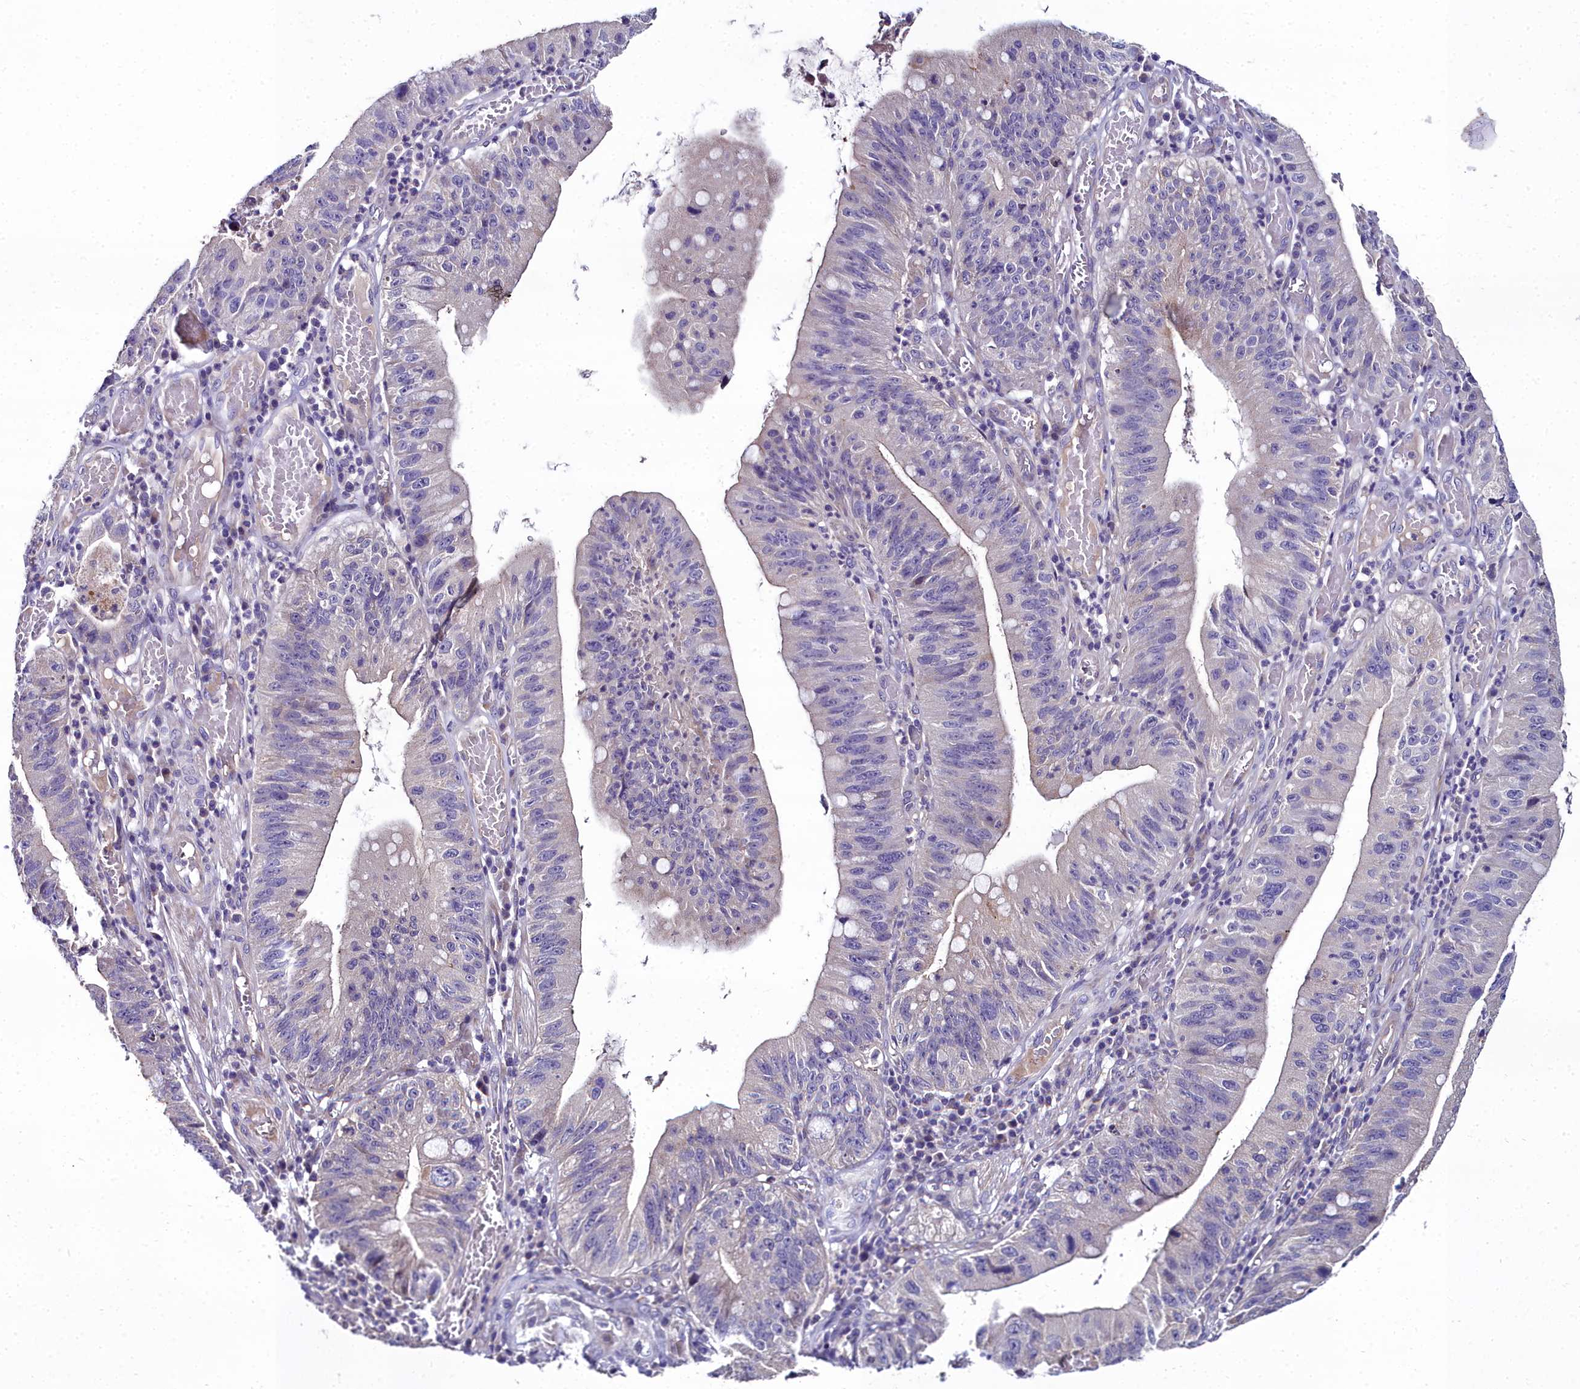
{"staining": {"intensity": "negative", "quantity": "none", "location": "none"}, "tissue": "stomach cancer", "cell_type": "Tumor cells", "image_type": "cancer", "snomed": [{"axis": "morphology", "description": "Adenocarcinoma, NOS"}, {"axis": "topography", "description": "Stomach"}], "caption": "DAB immunohistochemical staining of human stomach adenocarcinoma exhibits no significant staining in tumor cells.", "gene": "NT5M", "patient": {"sex": "male", "age": 59}}